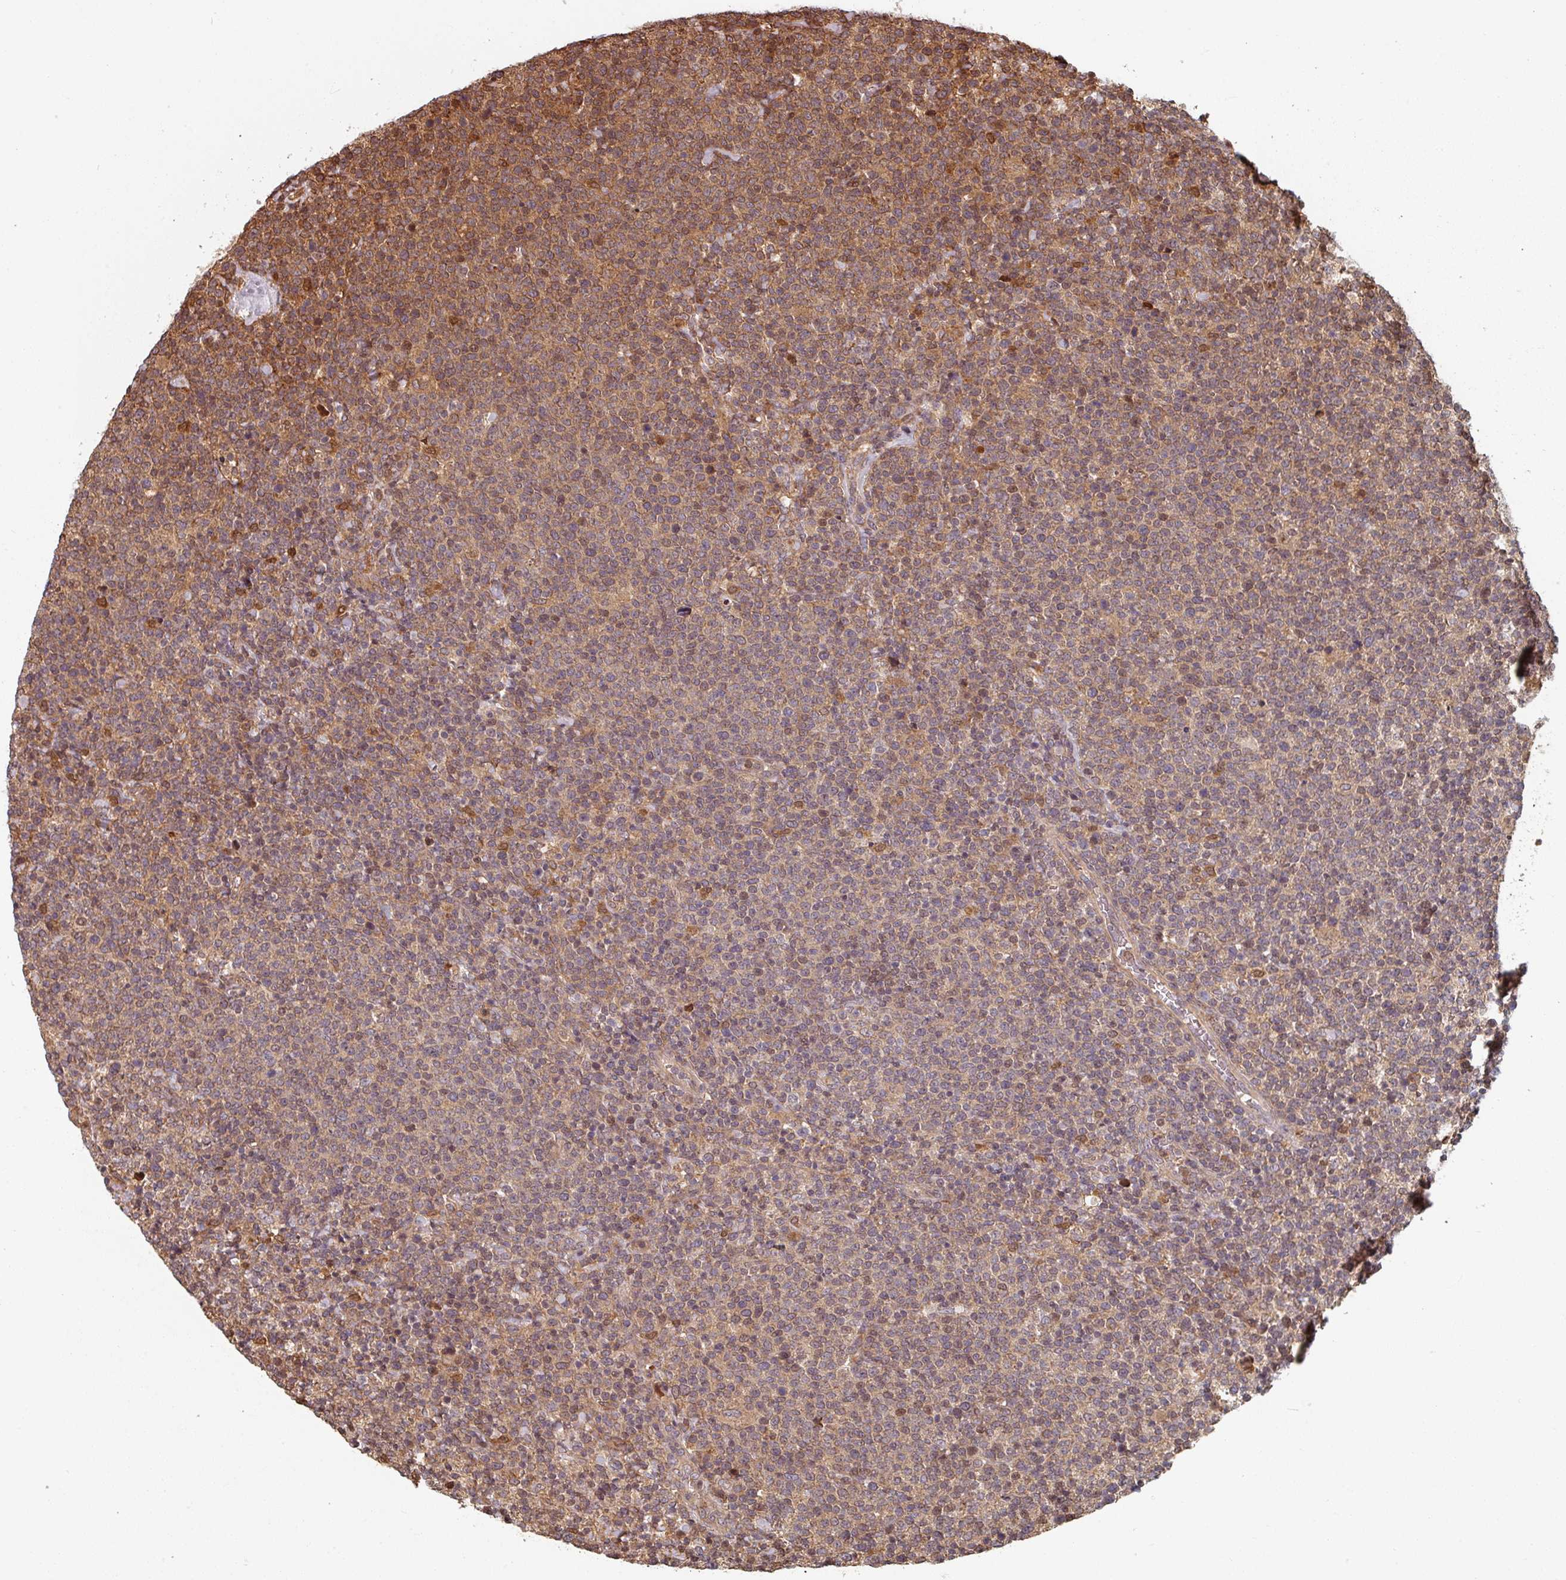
{"staining": {"intensity": "moderate", "quantity": "<25%", "location": "cytoplasmic/membranous,nuclear"}, "tissue": "lymphoma", "cell_type": "Tumor cells", "image_type": "cancer", "snomed": [{"axis": "morphology", "description": "Malignant lymphoma, non-Hodgkin's type, High grade"}, {"axis": "topography", "description": "Lymph node"}], "caption": "A photomicrograph of malignant lymphoma, non-Hodgkin's type (high-grade) stained for a protein displays moderate cytoplasmic/membranous and nuclear brown staining in tumor cells.", "gene": "EID1", "patient": {"sex": "male", "age": 61}}